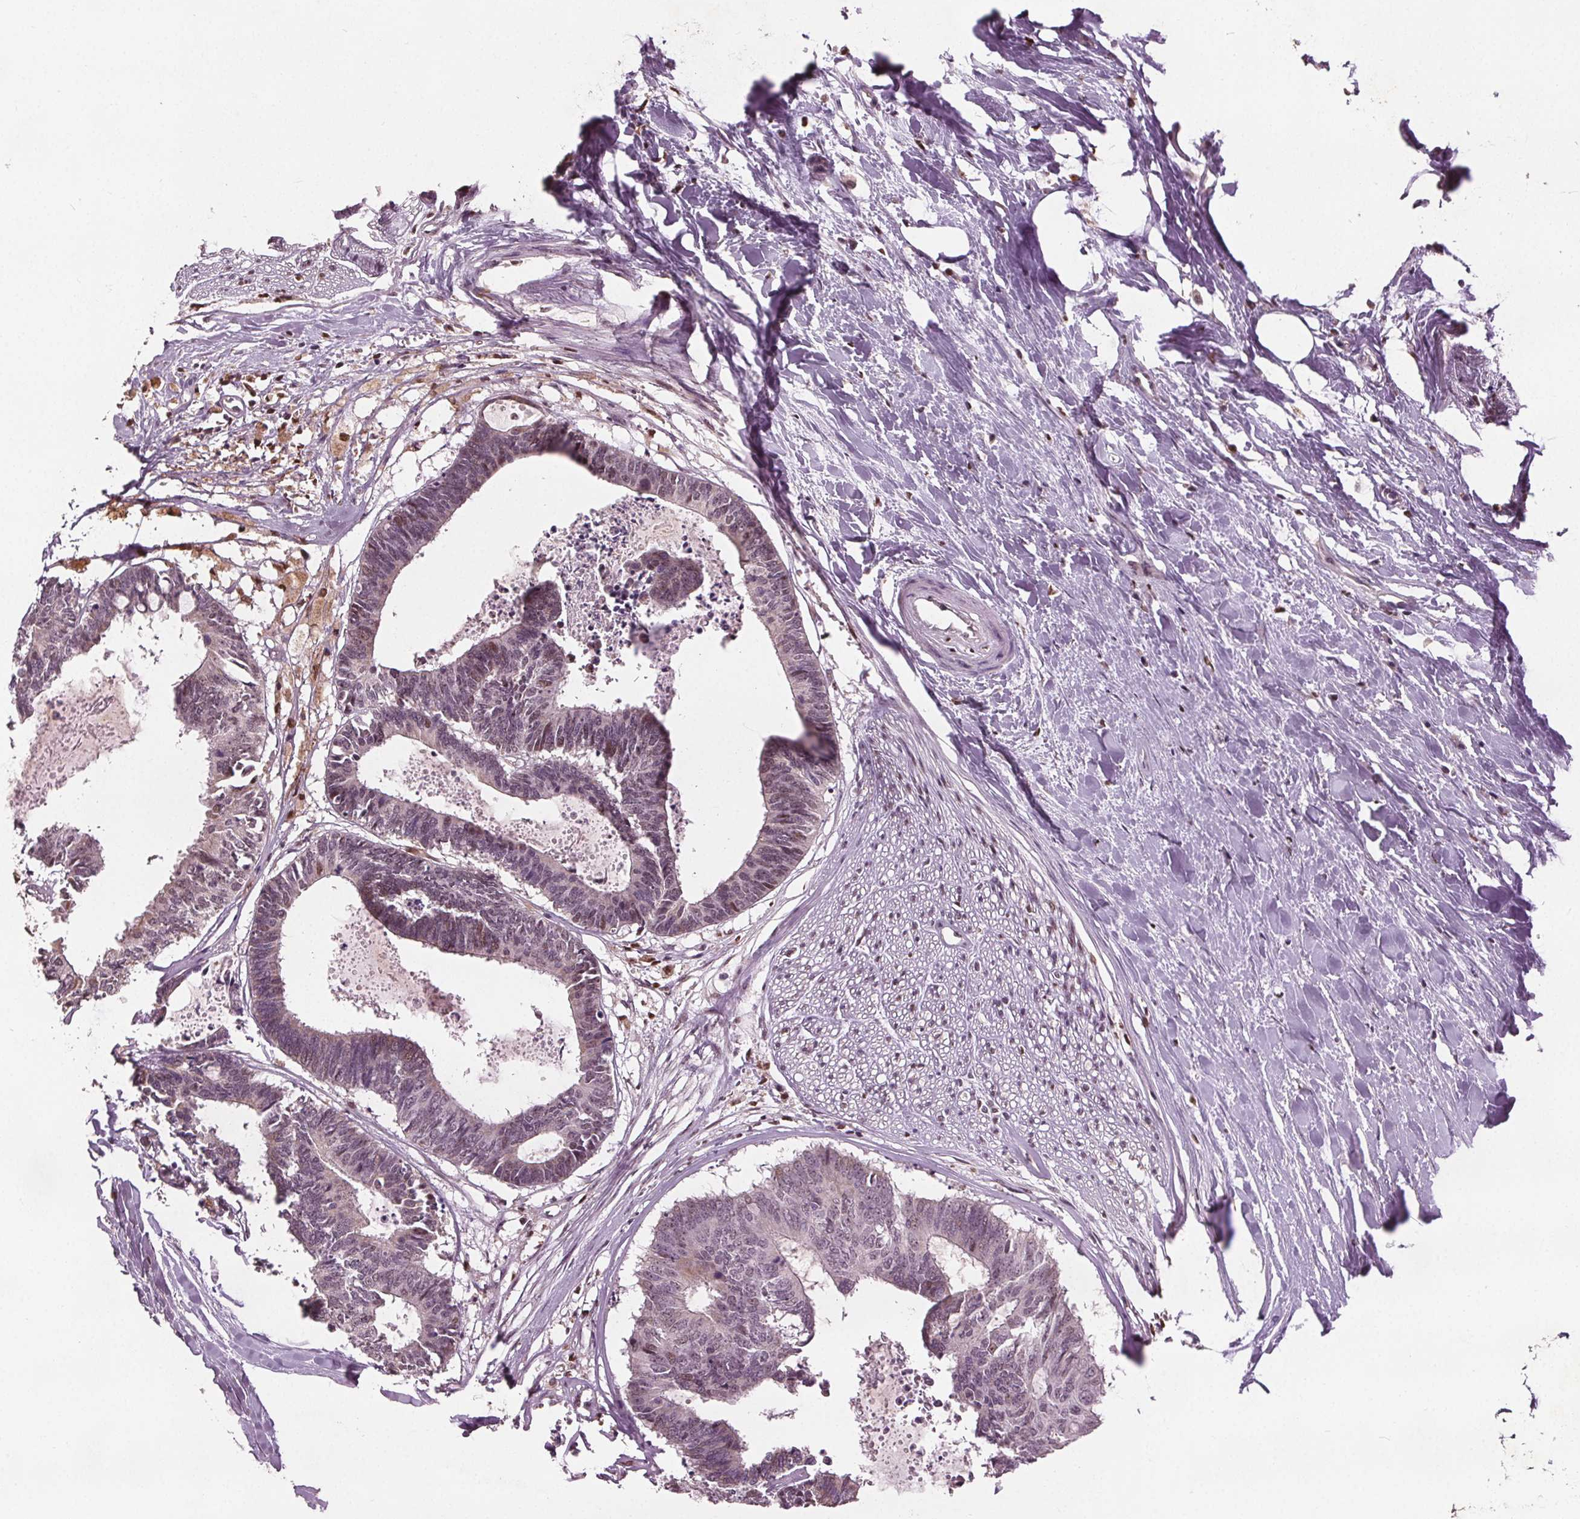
{"staining": {"intensity": "negative", "quantity": "none", "location": "none"}, "tissue": "colorectal cancer", "cell_type": "Tumor cells", "image_type": "cancer", "snomed": [{"axis": "morphology", "description": "Adenocarcinoma, NOS"}, {"axis": "topography", "description": "Colon"}, {"axis": "topography", "description": "Rectum"}], "caption": "IHC of colorectal adenocarcinoma exhibits no expression in tumor cells. (Stains: DAB immunohistochemistry (IHC) with hematoxylin counter stain, Microscopy: brightfield microscopy at high magnification).", "gene": "DDX11", "patient": {"sex": "male", "age": 57}}